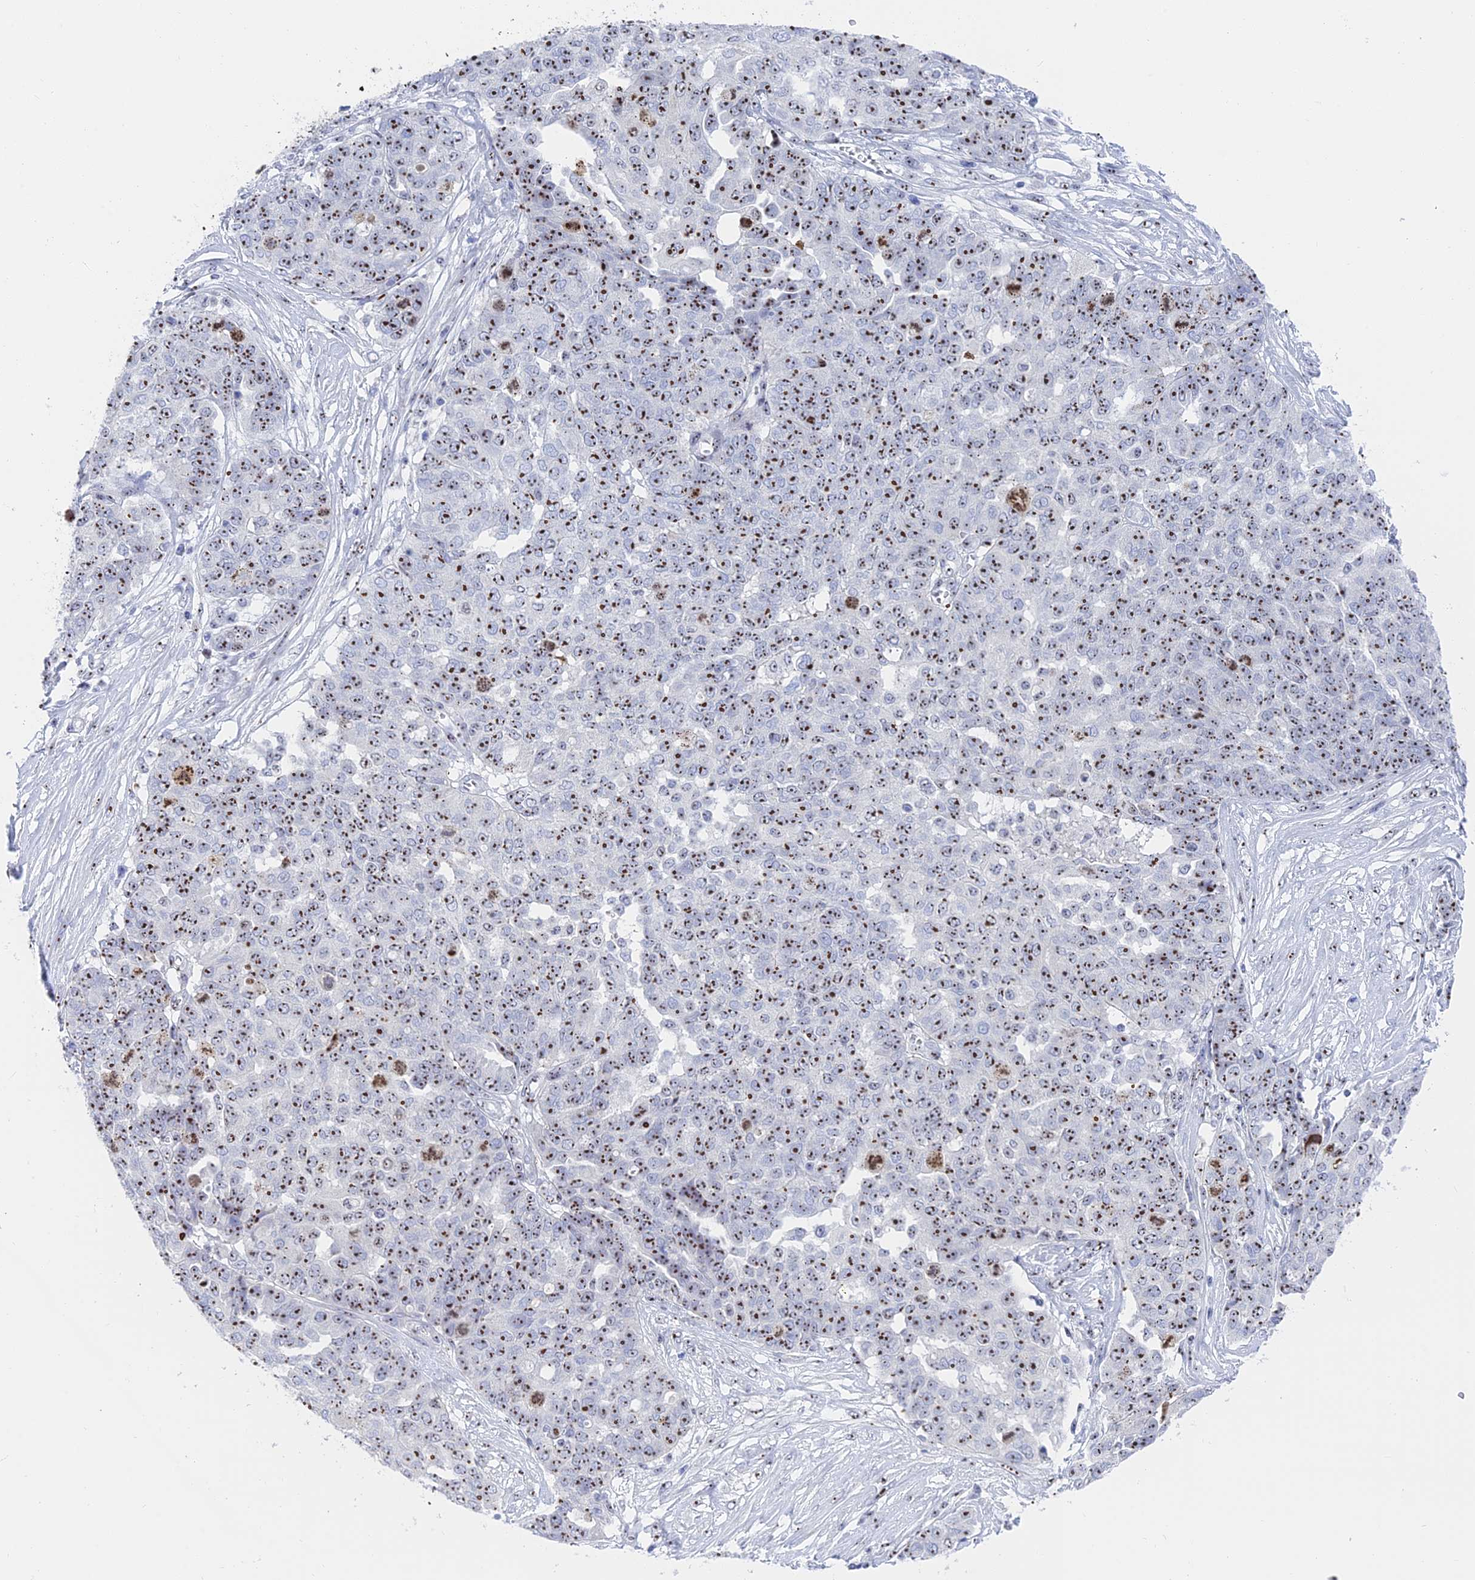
{"staining": {"intensity": "strong", "quantity": "25%-75%", "location": "nuclear"}, "tissue": "ovarian cancer", "cell_type": "Tumor cells", "image_type": "cancer", "snomed": [{"axis": "morphology", "description": "Cystadenocarcinoma, serous, NOS"}, {"axis": "topography", "description": "Soft tissue"}, {"axis": "topography", "description": "Ovary"}], "caption": "This is a micrograph of immunohistochemistry staining of ovarian cancer, which shows strong positivity in the nuclear of tumor cells.", "gene": "RSL1D1", "patient": {"sex": "female", "age": 57}}